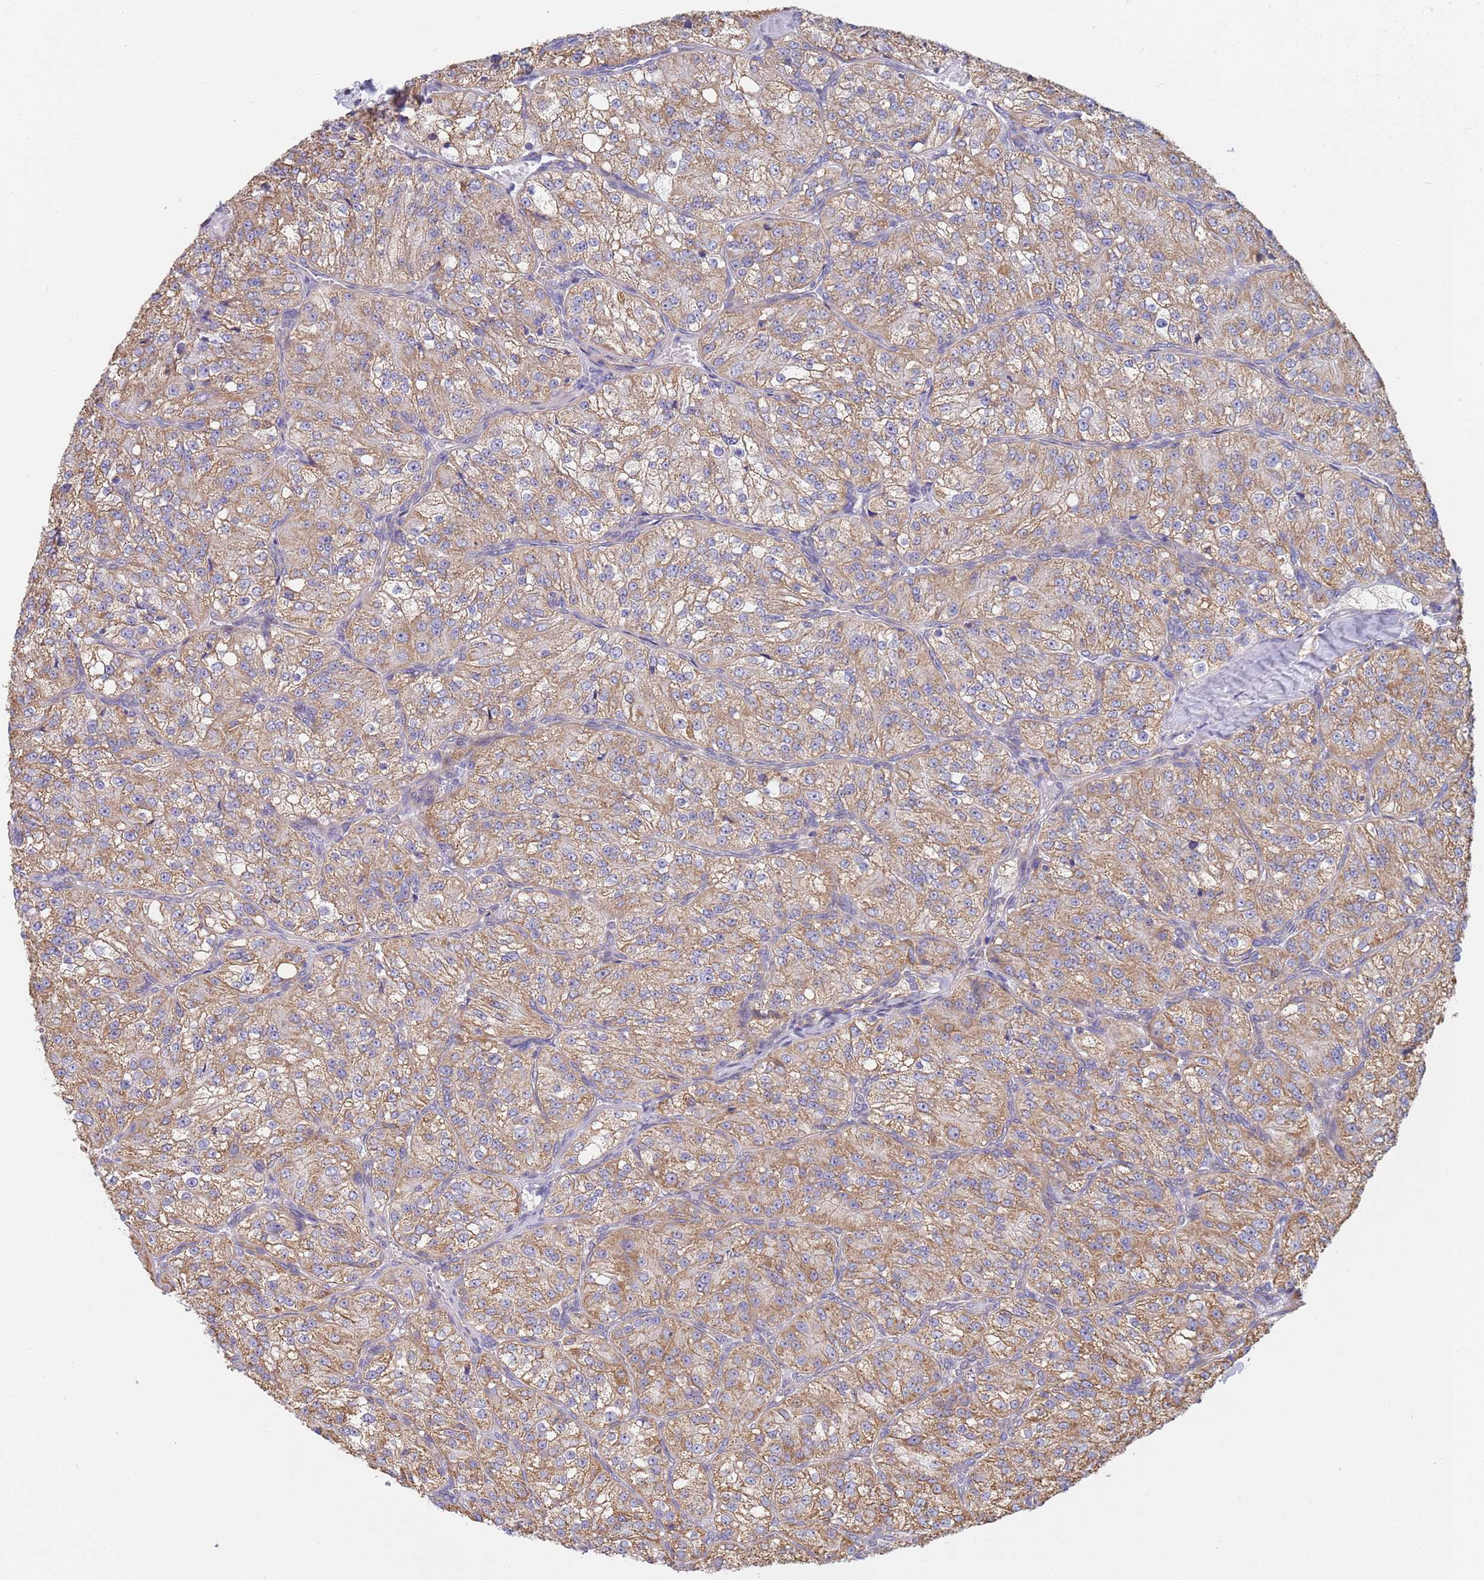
{"staining": {"intensity": "moderate", "quantity": ">75%", "location": "cytoplasmic/membranous"}, "tissue": "renal cancer", "cell_type": "Tumor cells", "image_type": "cancer", "snomed": [{"axis": "morphology", "description": "Adenocarcinoma, NOS"}, {"axis": "topography", "description": "Kidney"}], "caption": "This micrograph reveals IHC staining of renal adenocarcinoma, with medium moderate cytoplasmic/membranous staining in about >75% of tumor cells.", "gene": "PWWP3A", "patient": {"sex": "female", "age": 63}}